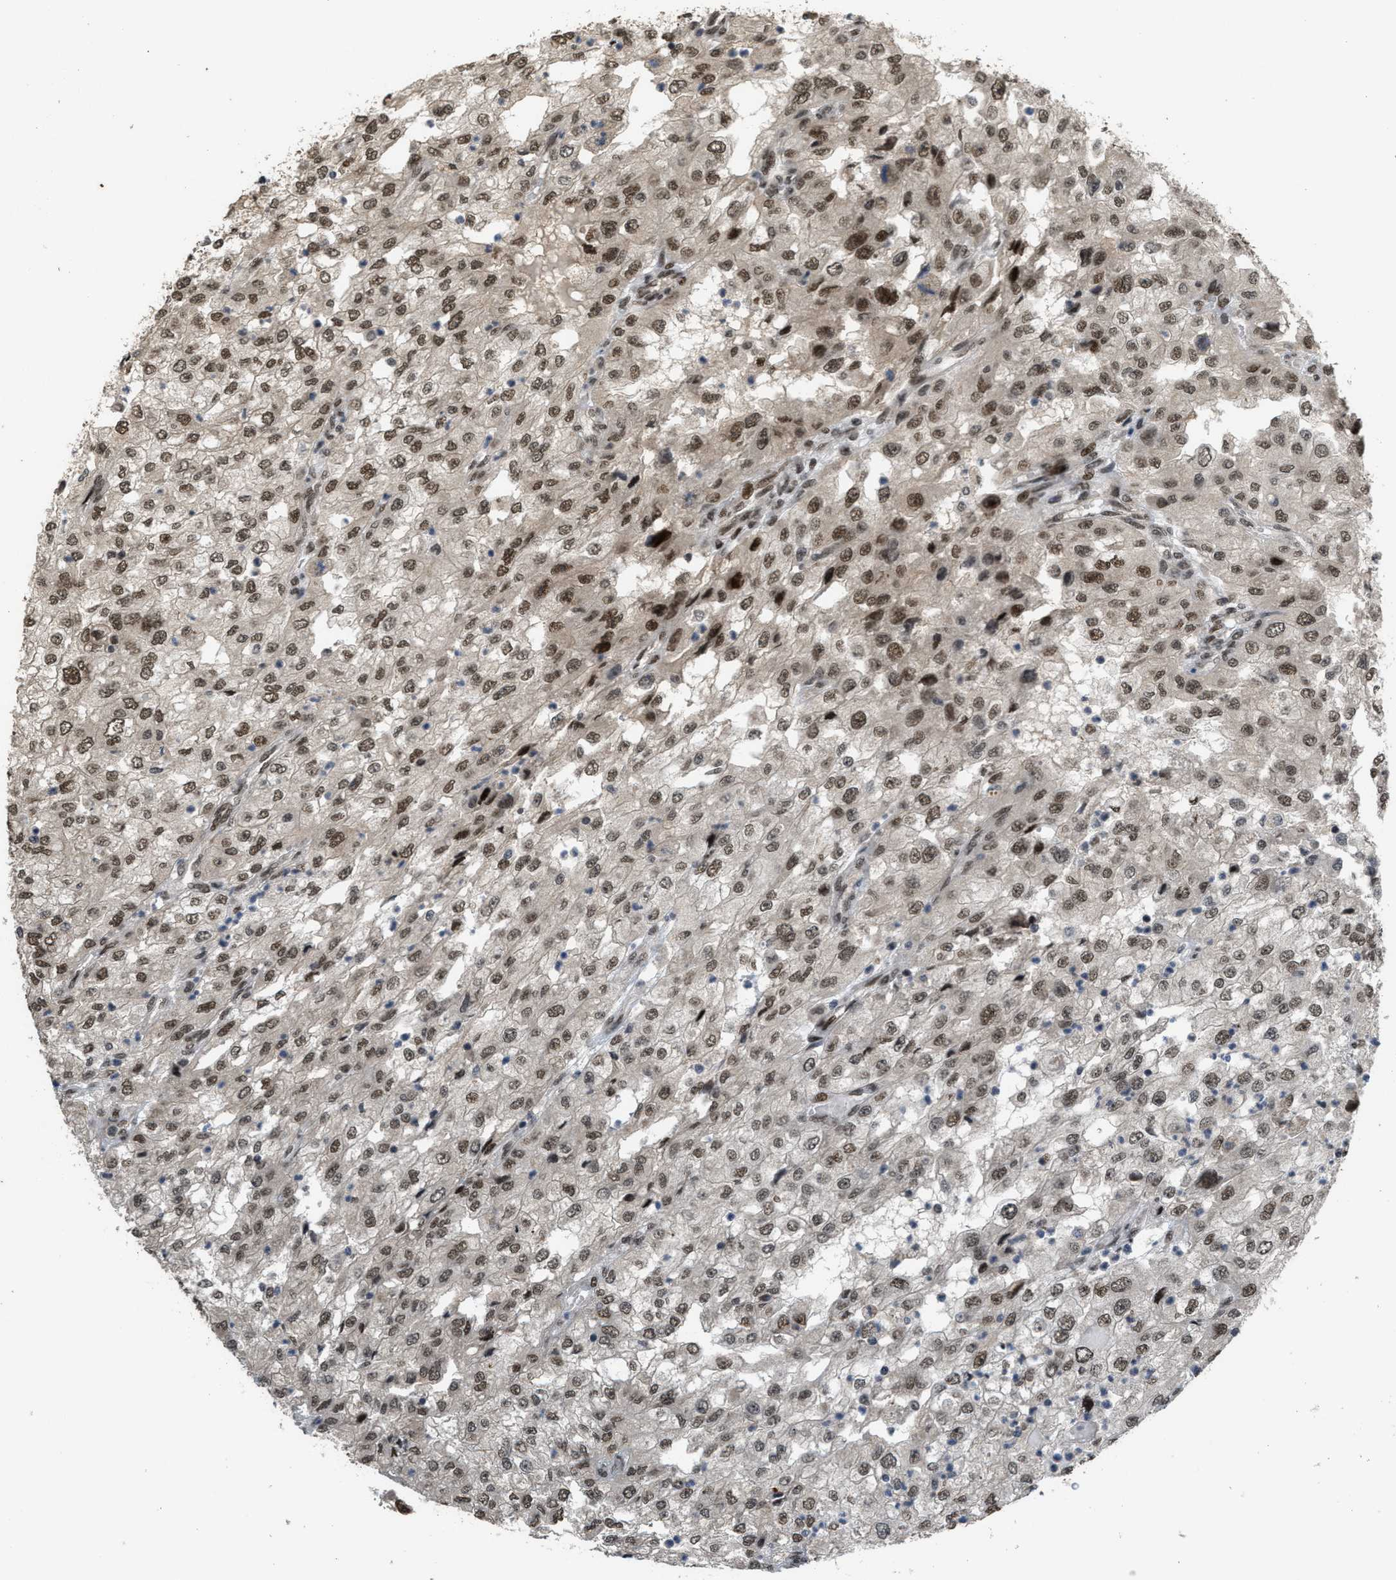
{"staining": {"intensity": "moderate", "quantity": ">75%", "location": "nuclear"}, "tissue": "renal cancer", "cell_type": "Tumor cells", "image_type": "cancer", "snomed": [{"axis": "morphology", "description": "Adenocarcinoma, NOS"}, {"axis": "topography", "description": "Kidney"}], "caption": "Tumor cells display medium levels of moderate nuclear positivity in about >75% of cells in human renal cancer (adenocarcinoma). (brown staining indicates protein expression, while blue staining denotes nuclei).", "gene": "SERTAD2", "patient": {"sex": "female", "age": 54}}